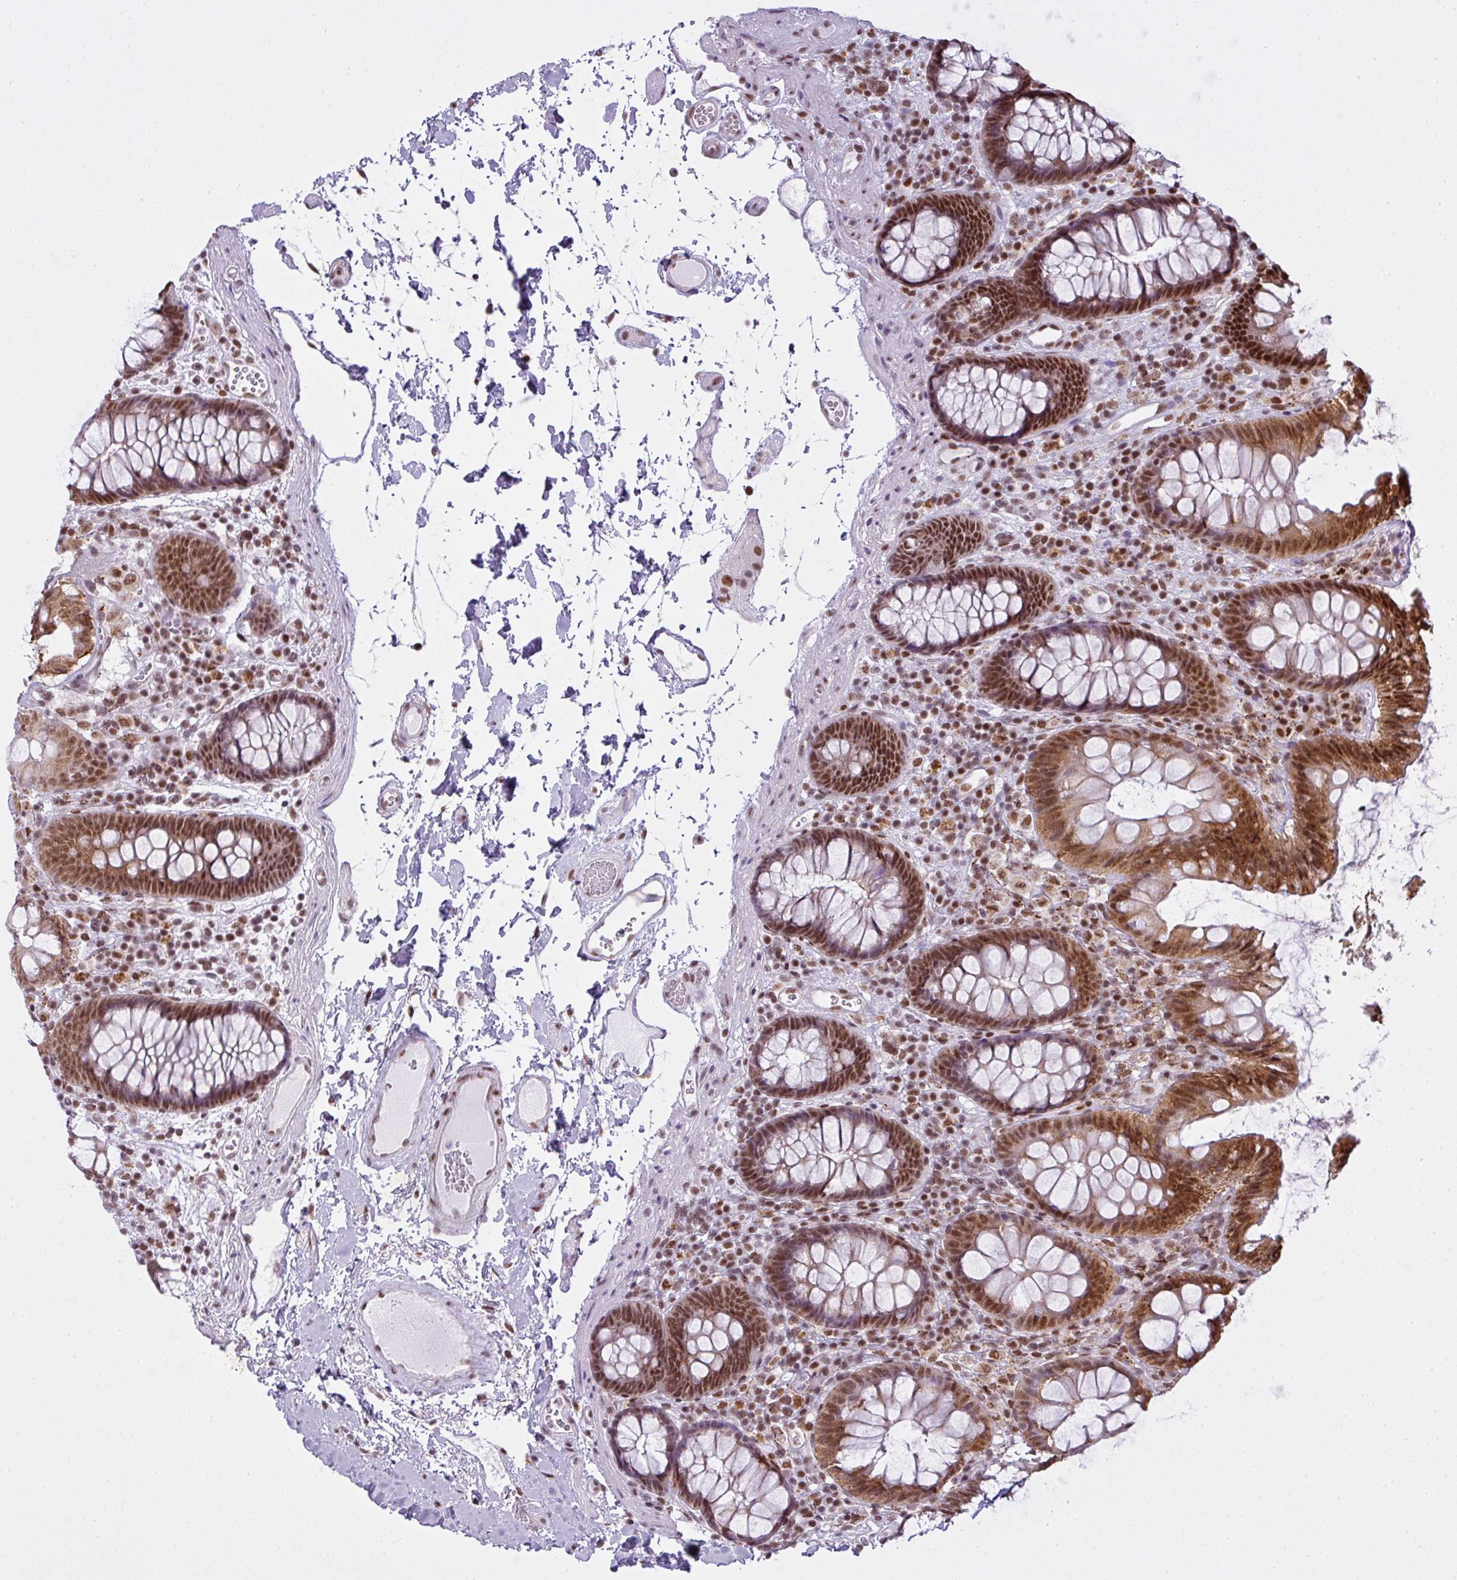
{"staining": {"intensity": "moderate", "quantity": ">75%", "location": "nuclear"}, "tissue": "colon", "cell_type": "Endothelial cells", "image_type": "normal", "snomed": [{"axis": "morphology", "description": "Normal tissue, NOS"}, {"axis": "topography", "description": "Colon"}], "caption": "High-power microscopy captured an immunohistochemistry (IHC) photomicrograph of unremarkable colon, revealing moderate nuclear positivity in about >75% of endothelial cells.", "gene": "ARL6IP4", "patient": {"sex": "male", "age": 84}}